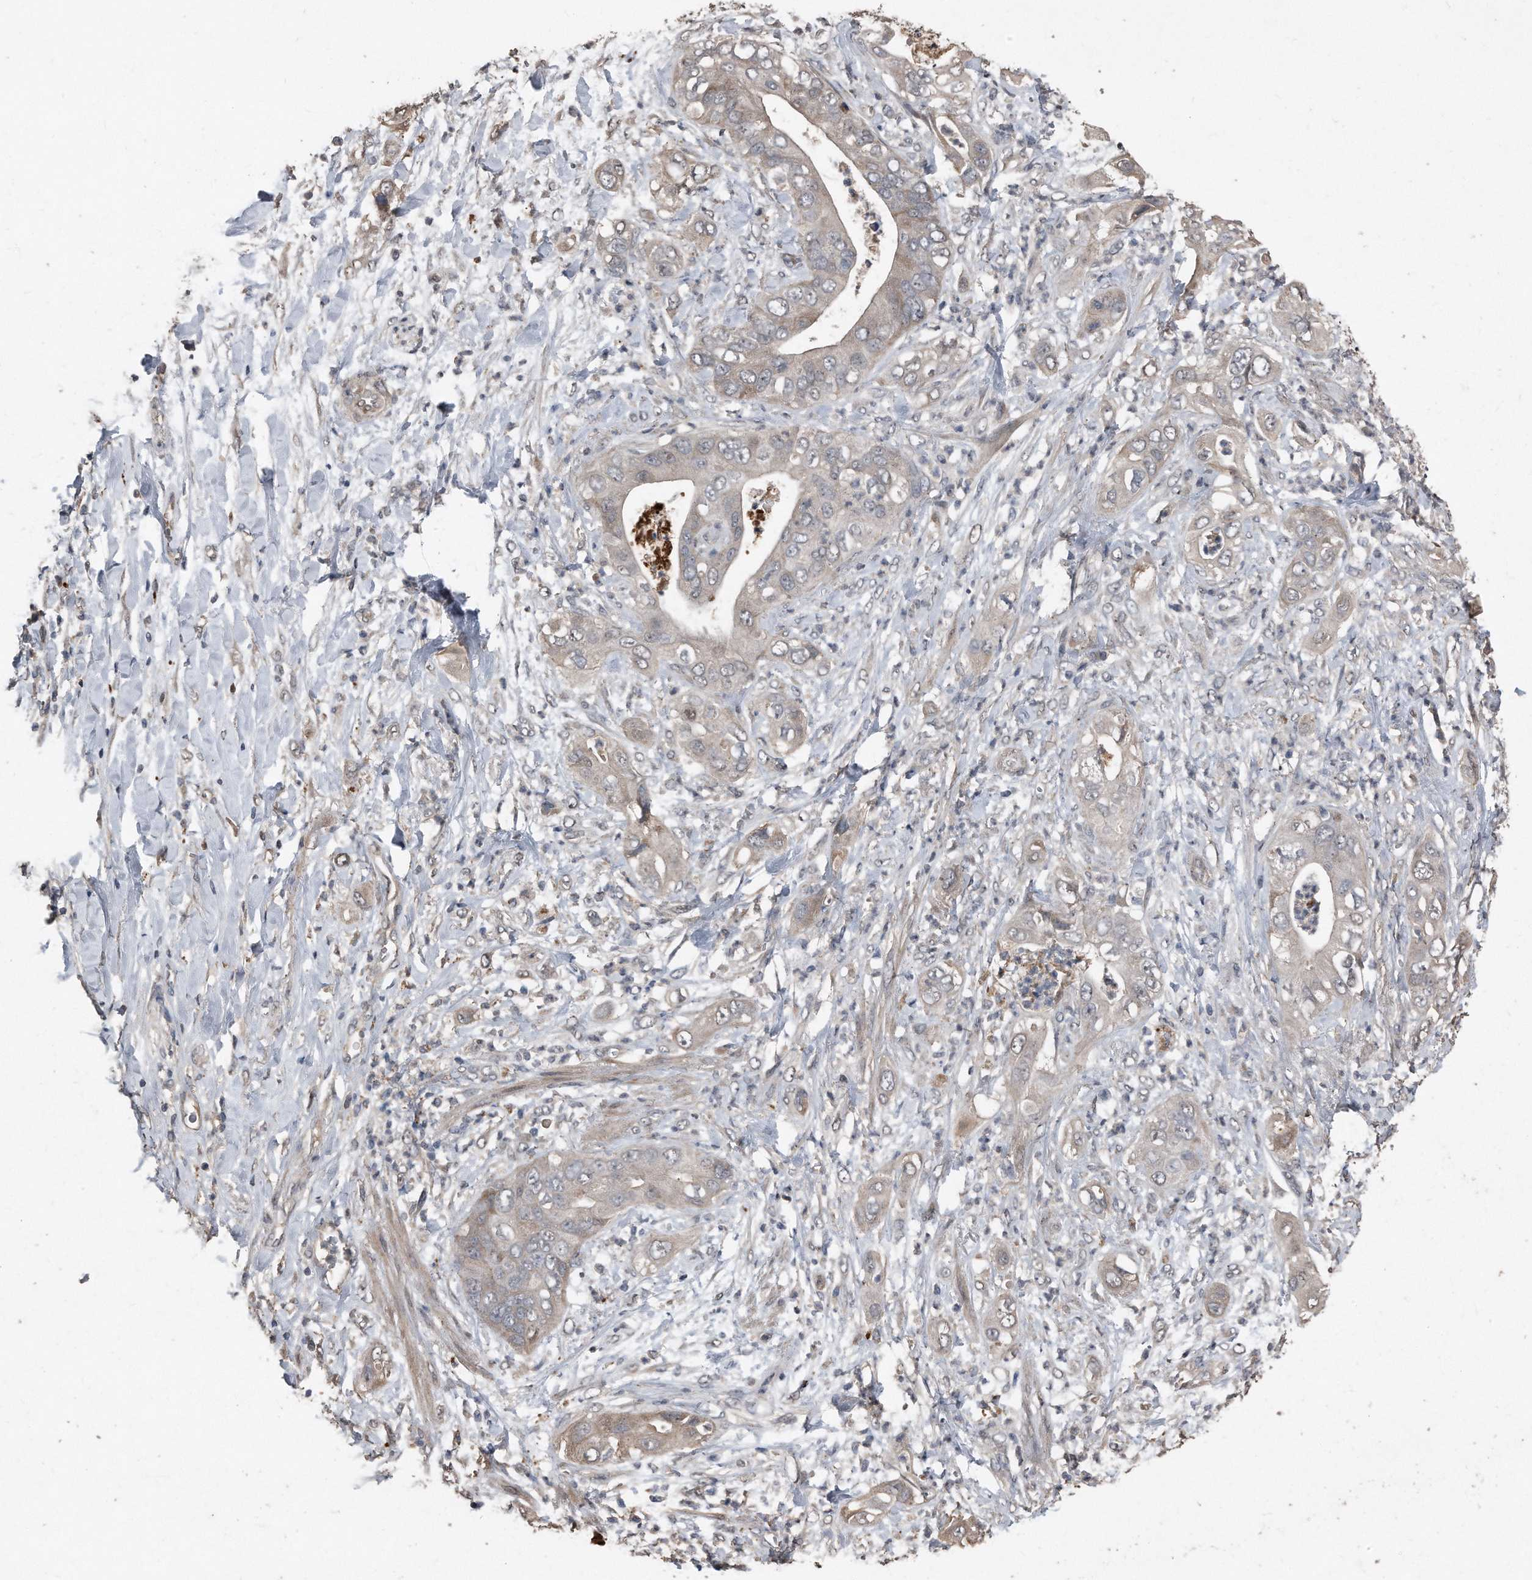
{"staining": {"intensity": "weak", "quantity": "<25%", "location": "cytoplasmic/membranous"}, "tissue": "pancreatic cancer", "cell_type": "Tumor cells", "image_type": "cancer", "snomed": [{"axis": "morphology", "description": "Adenocarcinoma, NOS"}, {"axis": "topography", "description": "Pancreas"}], "caption": "A micrograph of human pancreatic cancer (adenocarcinoma) is negative for staining in tumor cells.", "gene": "ANKRD10", "patient": {"sex": "female", "age": 78}}